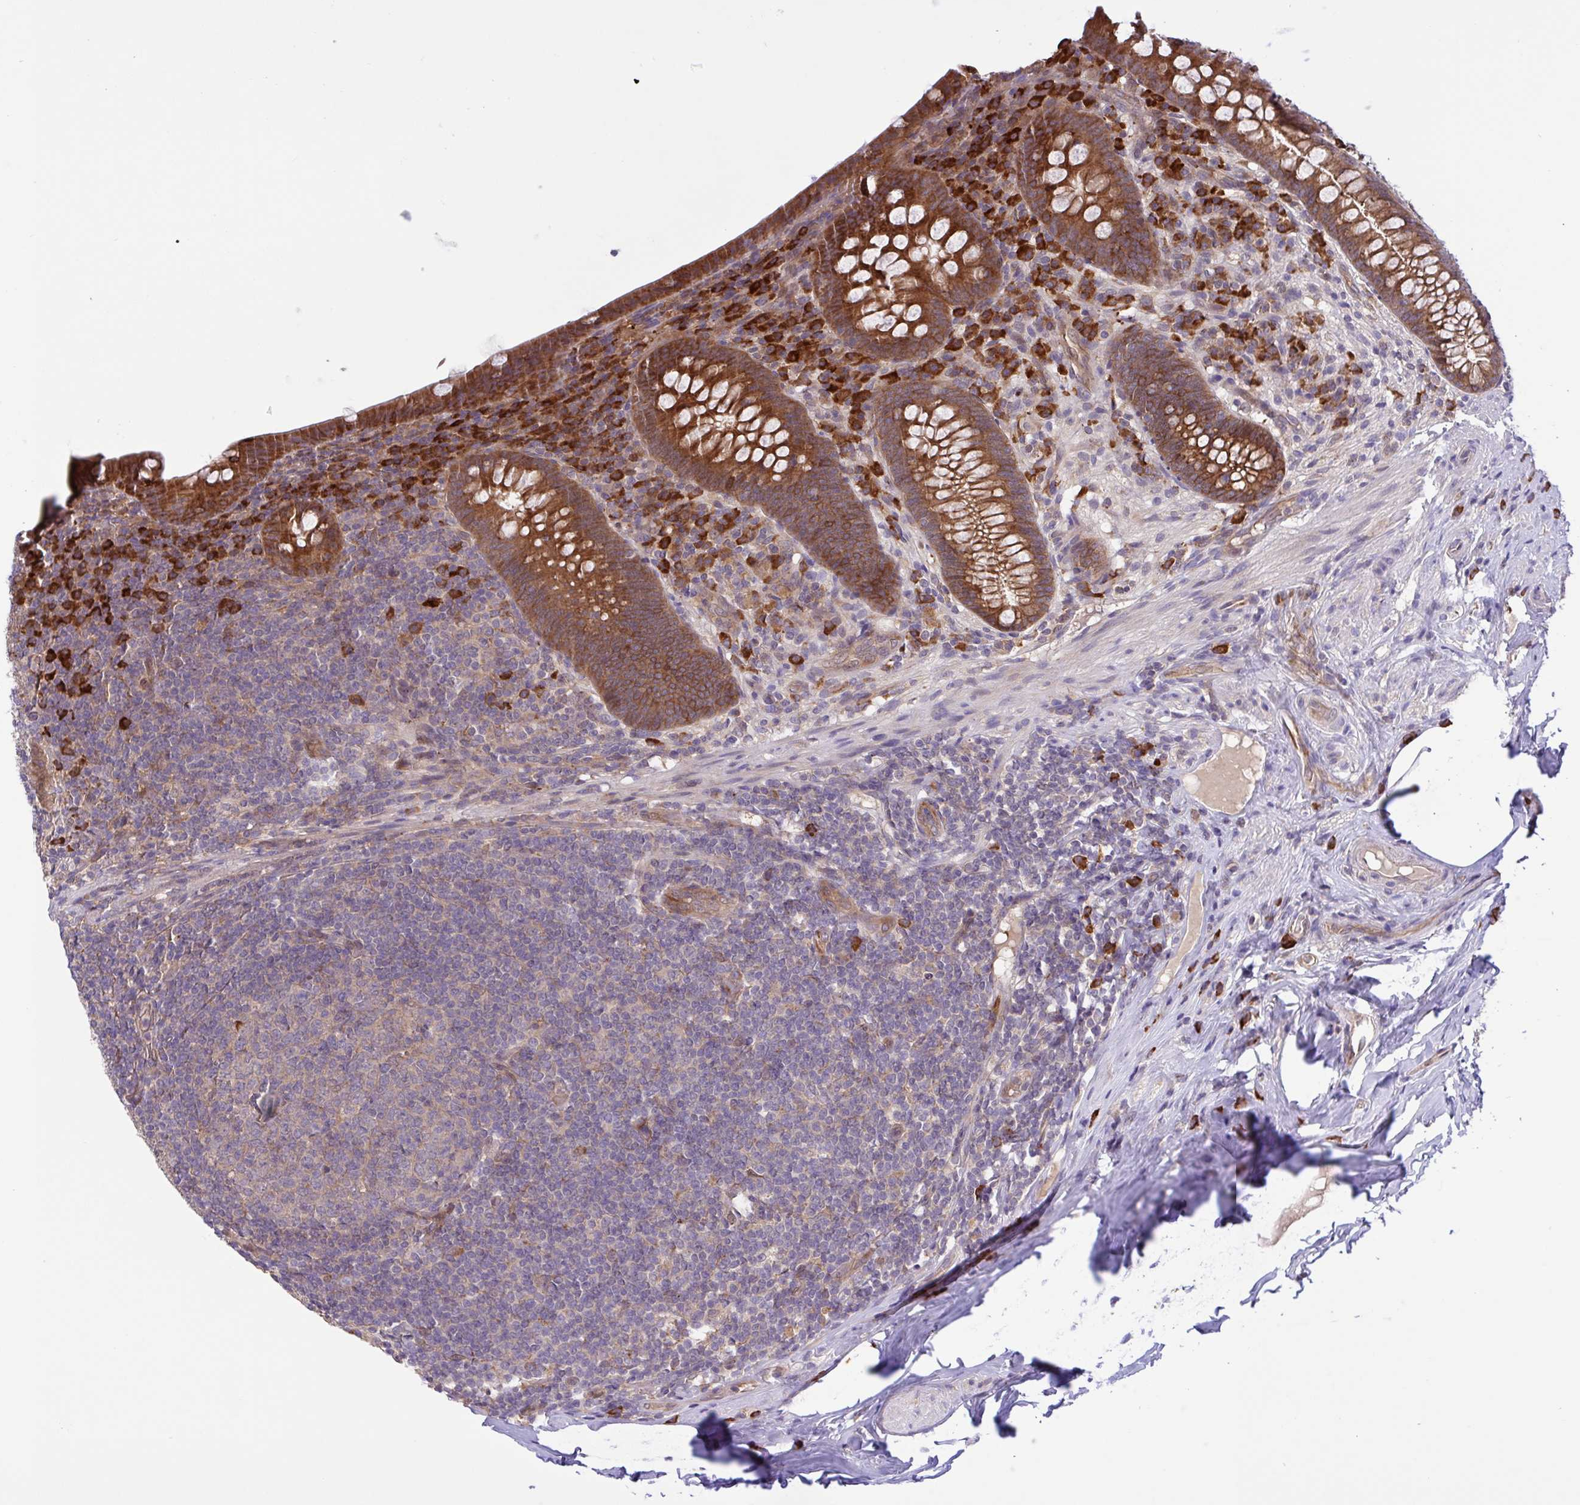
{"staining": {"intensity": "strong", "quantity": ">75%", "location": "cytoplasmic/membranous"}, "tissue": "appendix", "cell_type": "Glandular cells", "image_type": "normal", "snomed": [{"axis": "morphology", "description": "Normal tissue, NOS"}, {"axis": "topography", "description": "Appendix"}], "caption": "Normal appendix reveals strong cytoplasmic/membranous positivity in approximately >75% of glandular cells The protein of interest is shown in brown color, while the nuclei are stained blue..", "gene": "INTS10", "patient": {"sex": "male", "age": 71}}